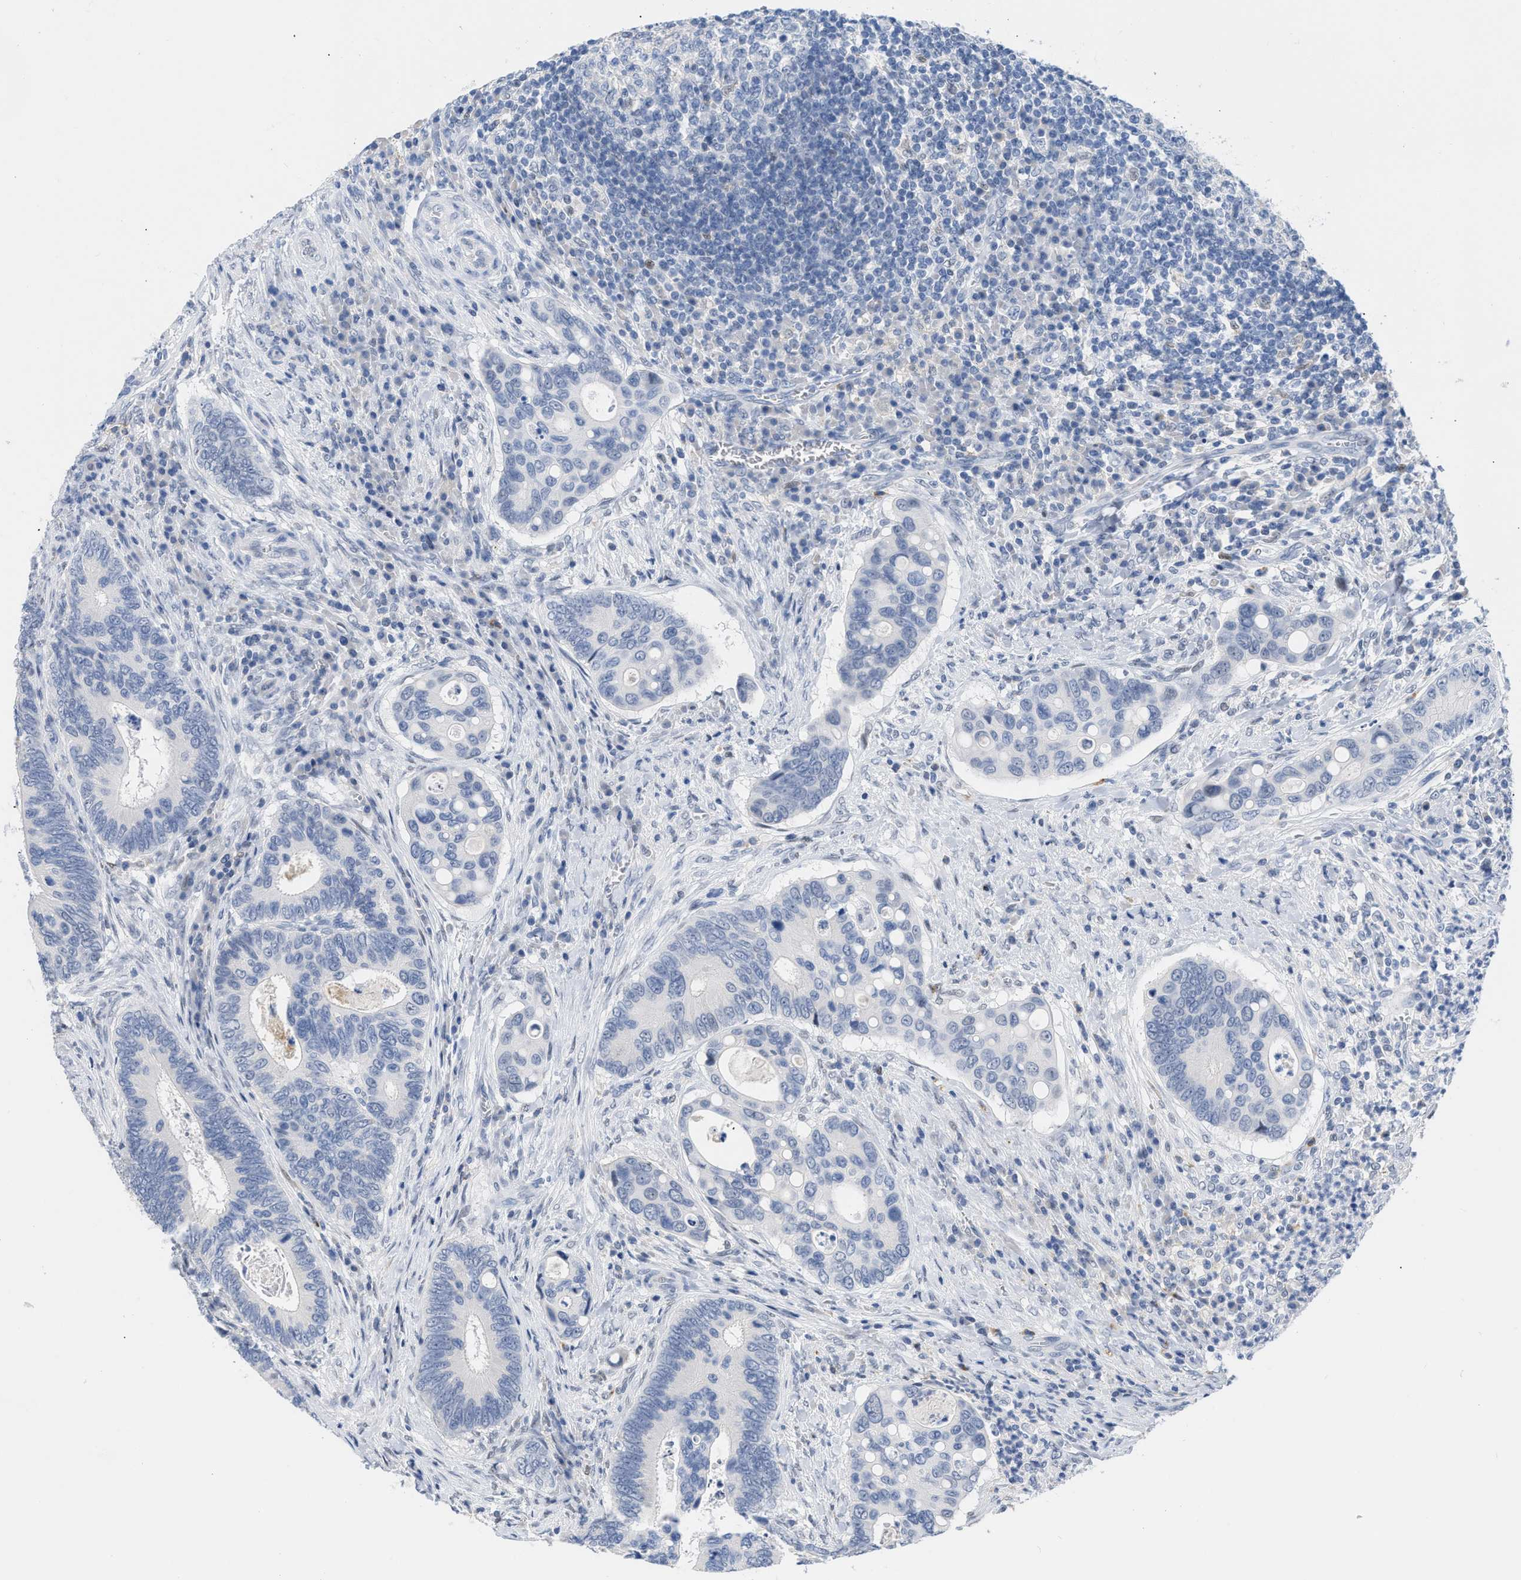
{"staining": {"intensity": "negative", "quantity": "none", "location": "none"}, "tissue": "colorectal cancer", "cell_type": "Tumor cells", "image_type": "cancer", "snomed": [{"axis": "morphology", "description": "Inflammation, NOS"}, {"axis": "morphology", "description": "Adenocarcinoma, NOS"}, {"axis": "topography", "description": "Colon"}], "caption": "This is an IHC micrograph of human colorectal cancer. There is no expression in tumor cells.", "gene": "BOLL", "patient": {"sex": "male", "age": 72}}